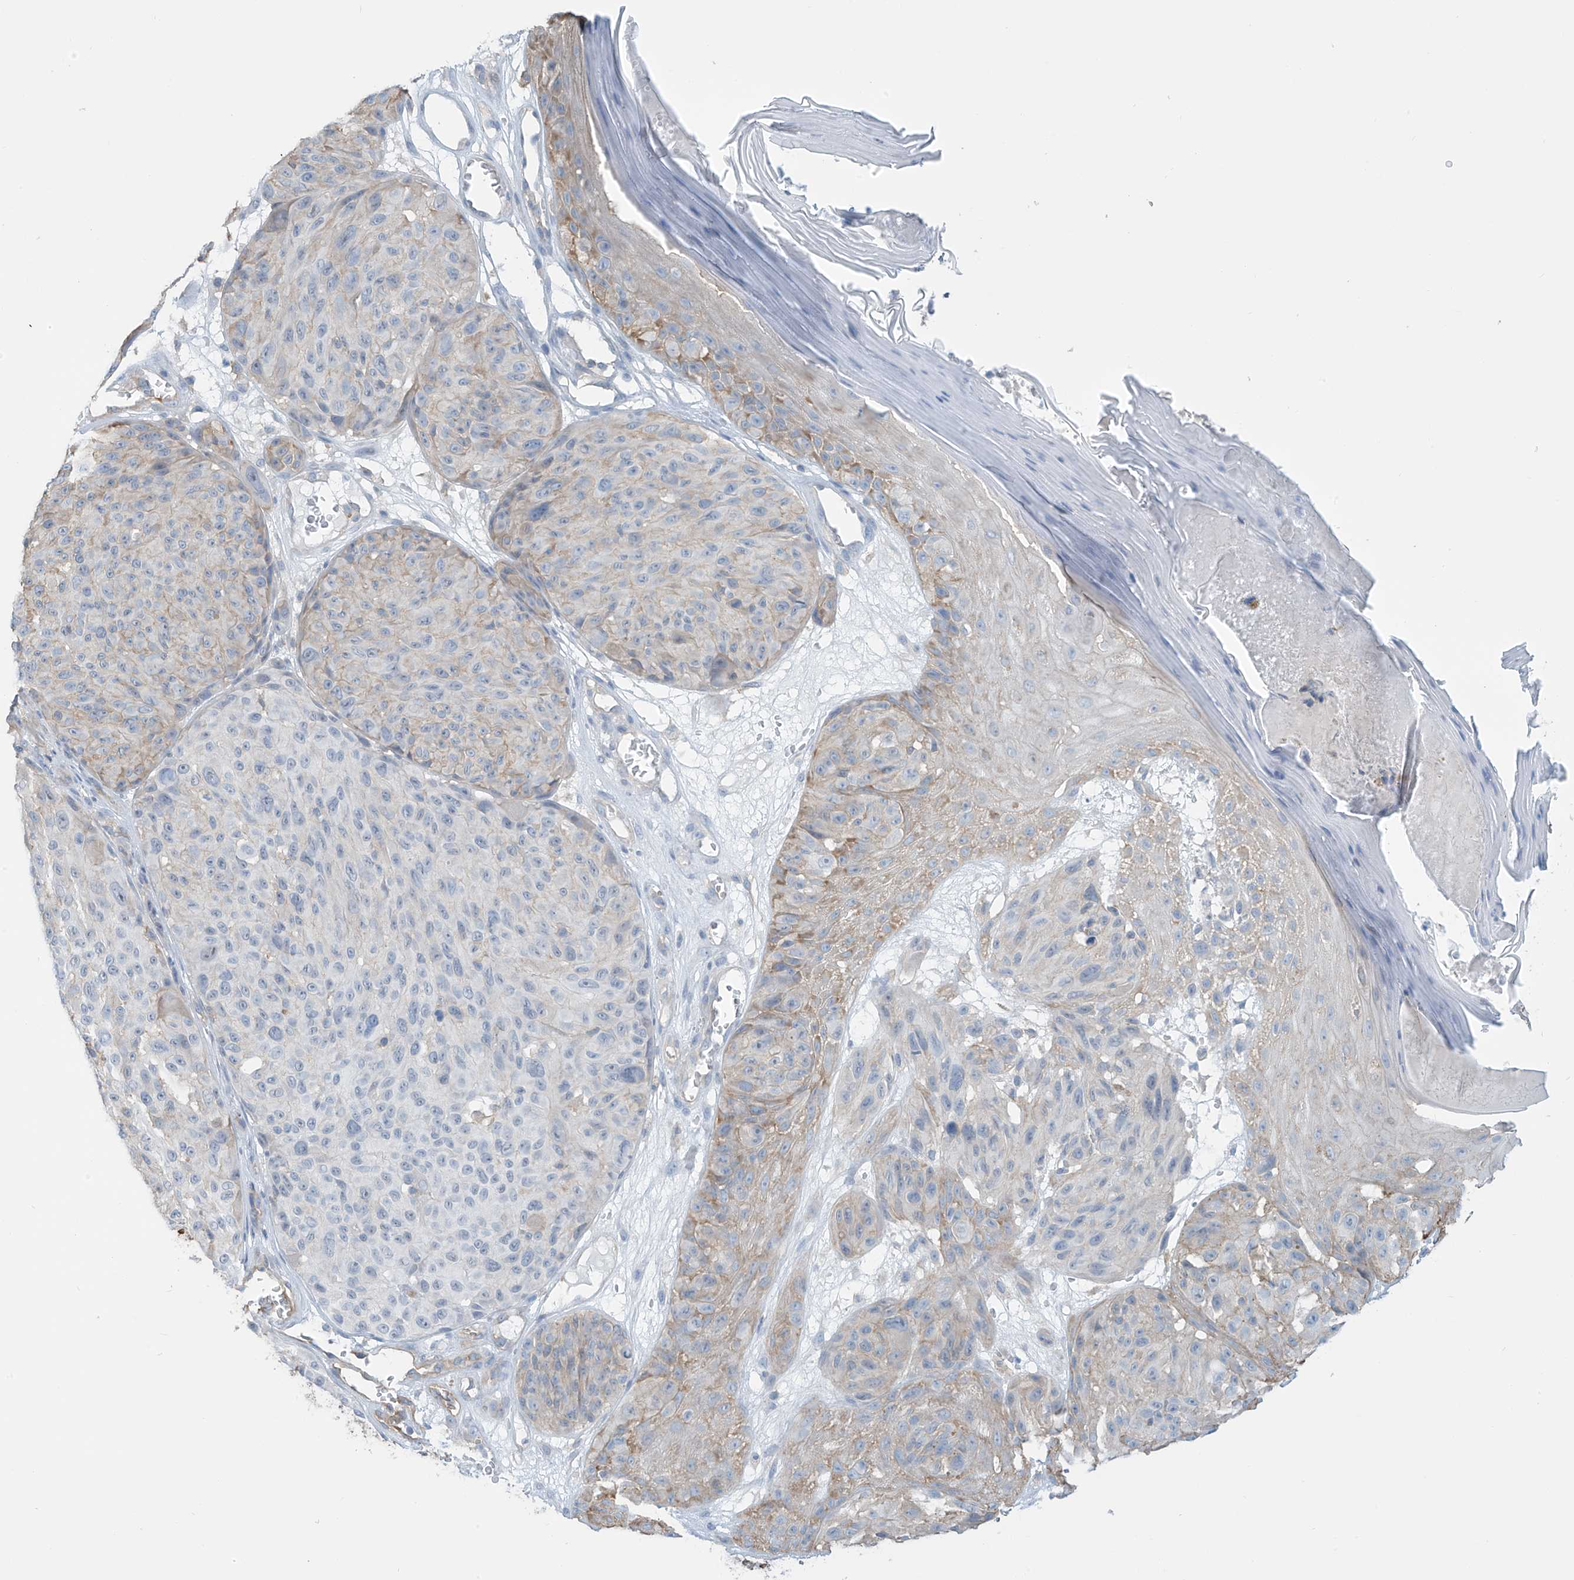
{"staining": {"intensity": "negative", "quantity": "none", "location": "none"}, "tissue": "melanoma", "cell_type": "Tumor cells", "image_type": "cancer", "snomed": [{"axis": "morphology", "description": "Malignant melanoma, NOS"}, {"axis": "topography", "description": "Skin"}], "caption": "Immunohistochemistry micrograph of human malignant melanoma stained for a protein (brown), which demonstrates no expression in tumor cells.", "gene": "ZNF846", "patient": {"sex": "male", "age": 83}}